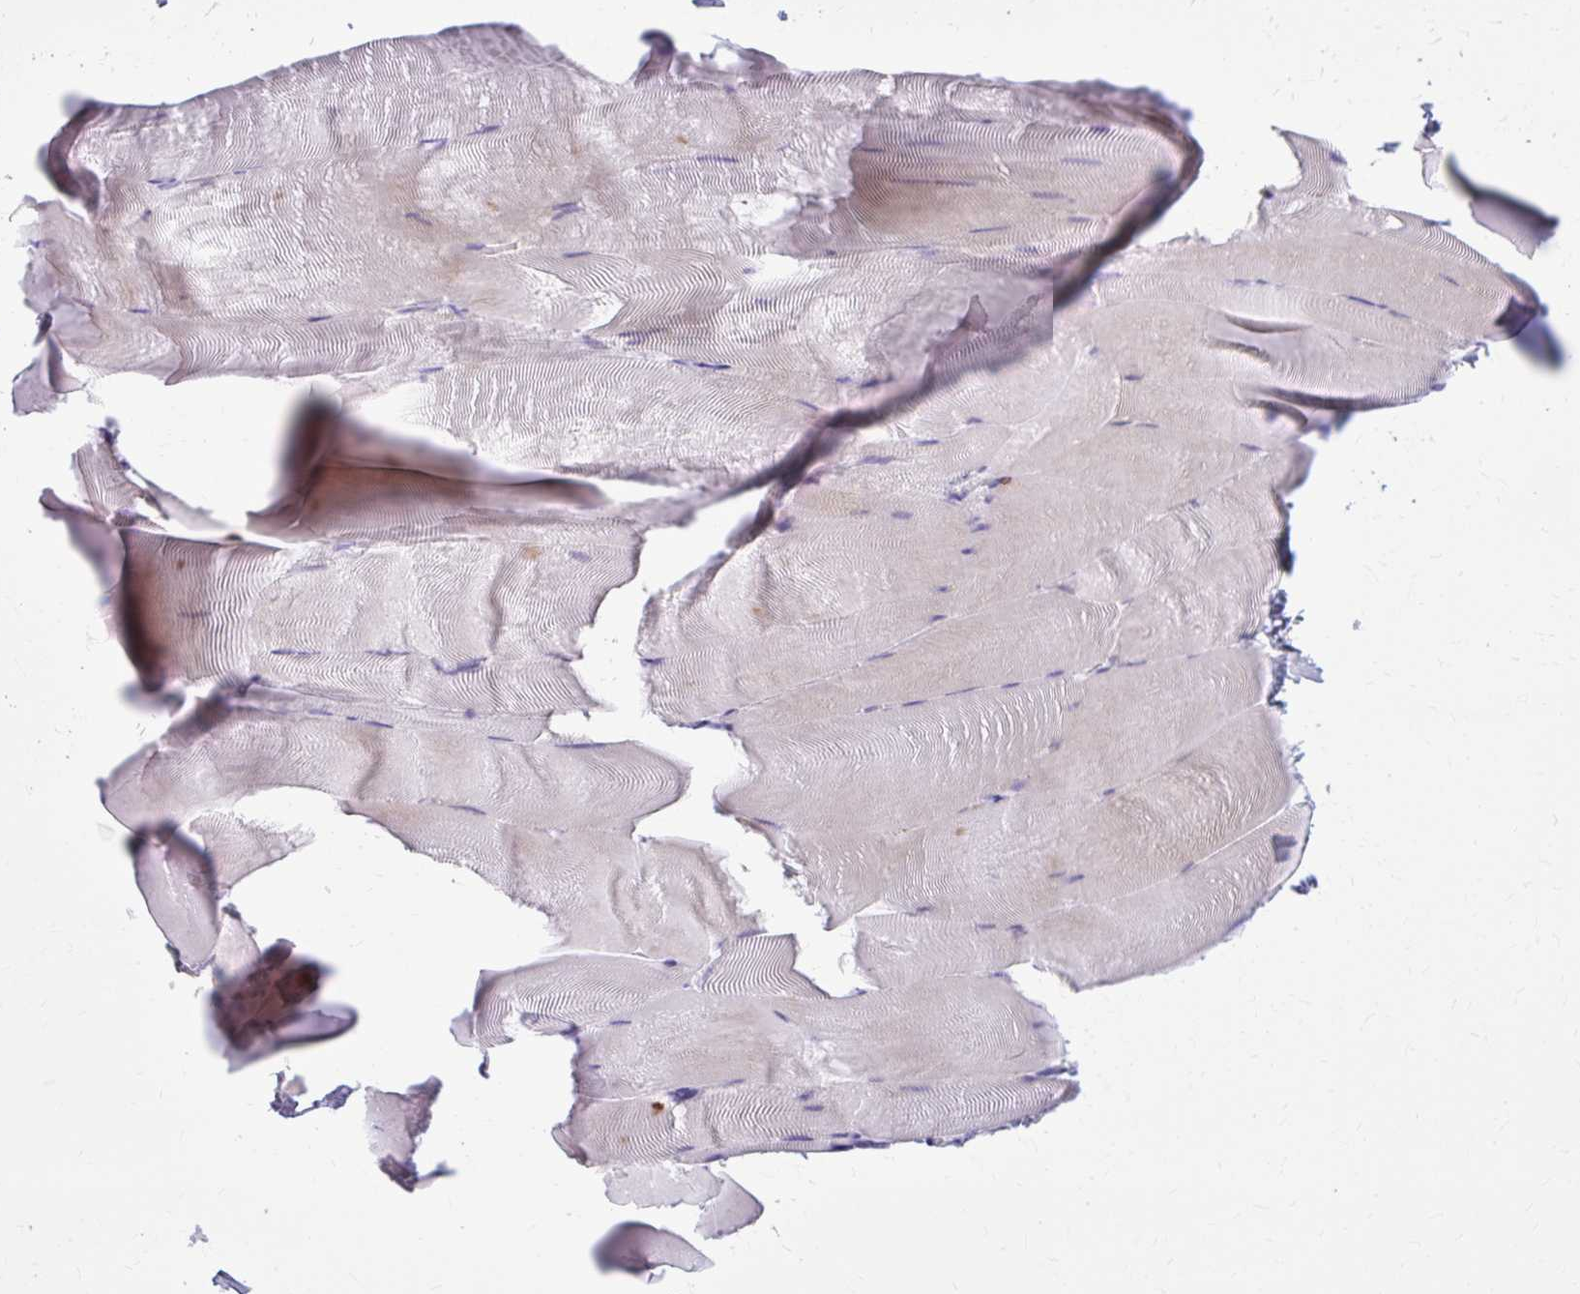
{"staining": {"intensity": "negative", "quantity": "none", "location": "none"}, "tissue": "skeletal muscle", "cell_type": "Myocytes", "image_type": "normal", "snomed": [{"axis": "morphology", "description": "Normal tissue, NOS"}, {"axis": "topography", "description": "Skeletal muscle"}], "caption": "This is an immunohistochemistry histopathology image of benign skeletal muscle. There is no staining in myocytes.", "gene": "OR4B1", "patient": {"sex": "female", "age": 64}}